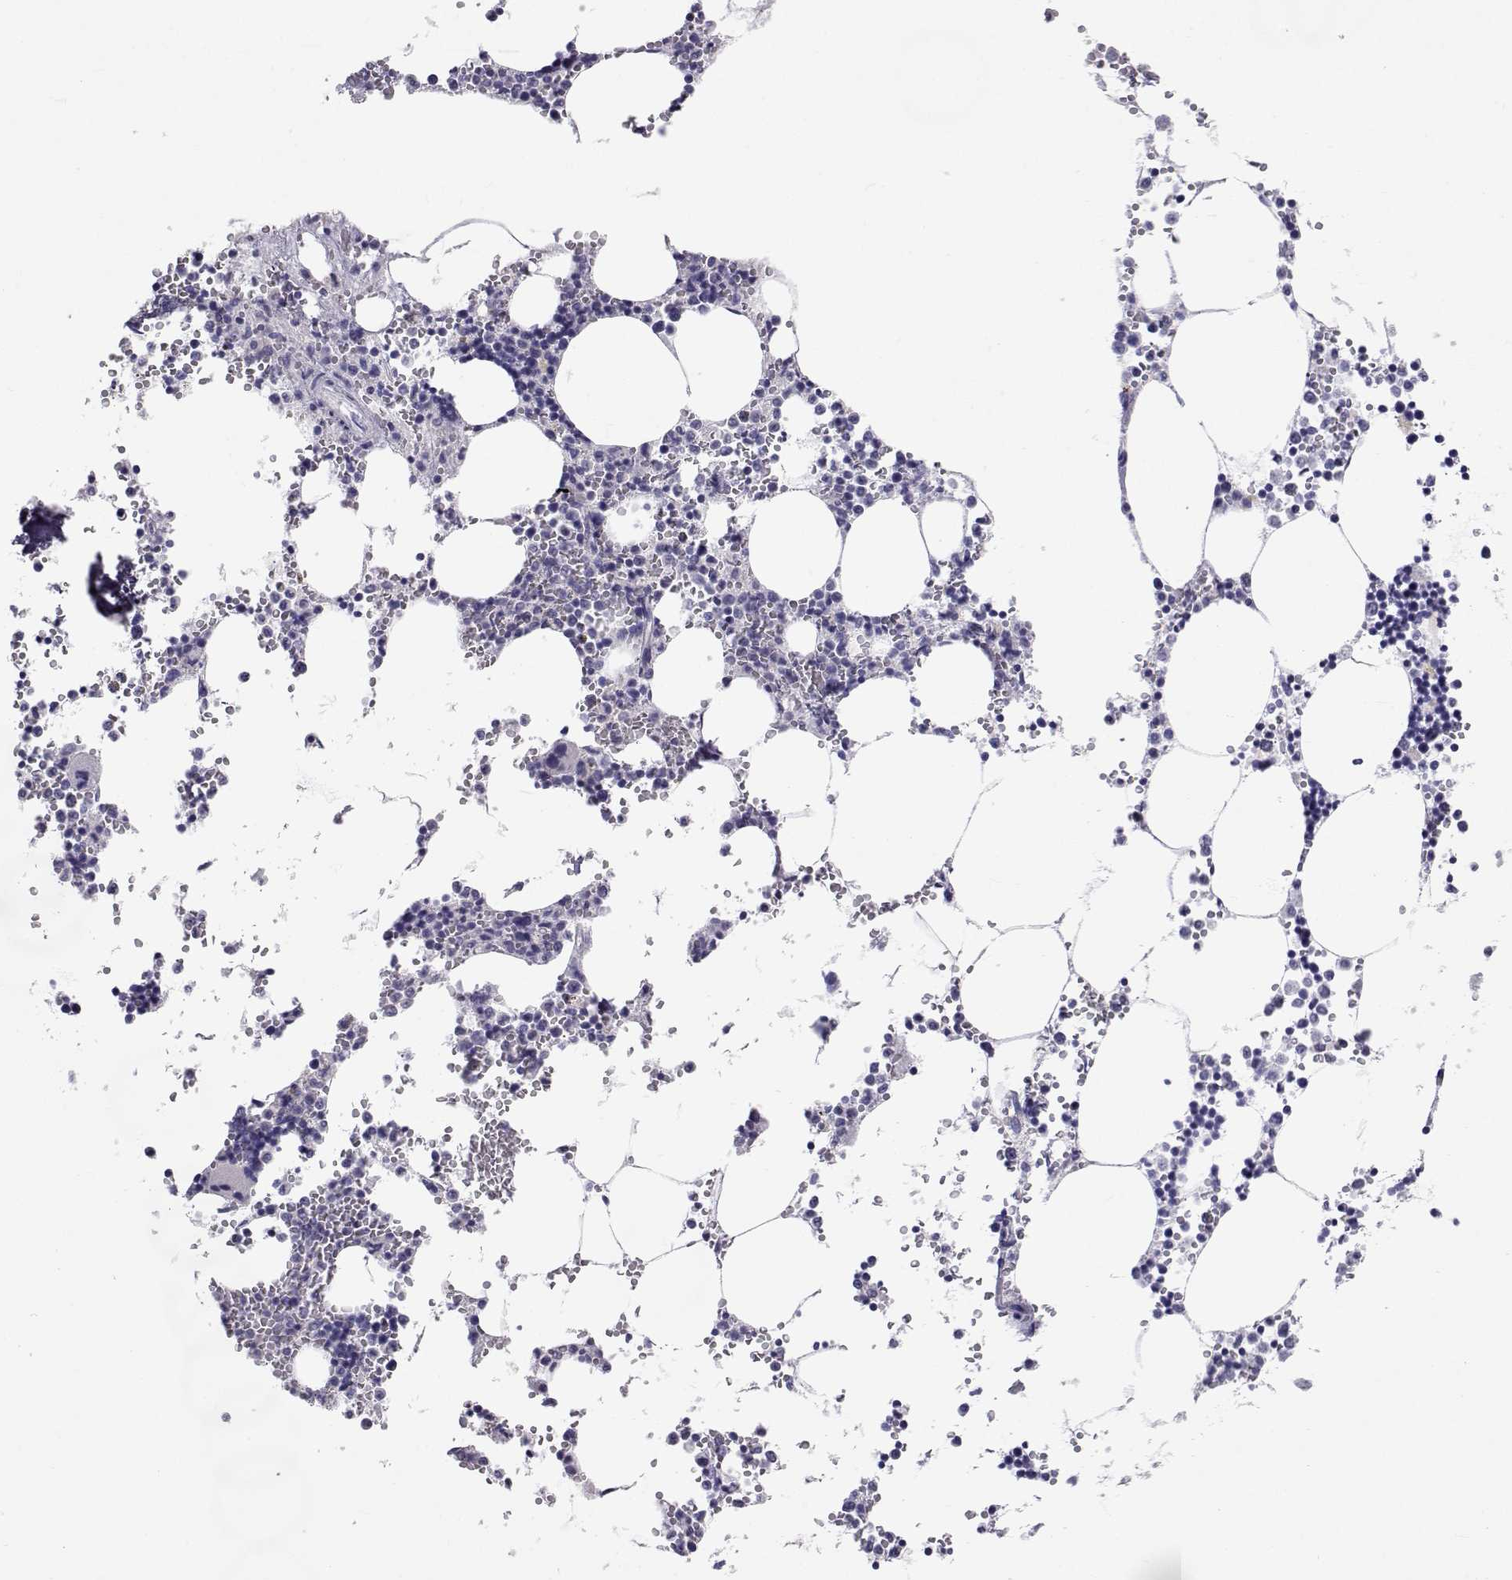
{"staining": {"intensity": "negative", "quantity": "none", "location": "none"}, "tissue": "bone marrow", "cell_type": "Hematopoietic cells", "image_type": "normal", "snomed": [{"axis": "morphology", "description": "Normal tissue, NOS"}, {"axis": "topography", "description": "Bone marrow"}], "caption": "DAB immunohistochemical staining of normal bone marrow shows no significant expression in hematopoietic cells. (DAB IHC with hematoxylin counter stain).", "gene": "SLC6A3", "patient": {"sex": "male", "age": 54}}